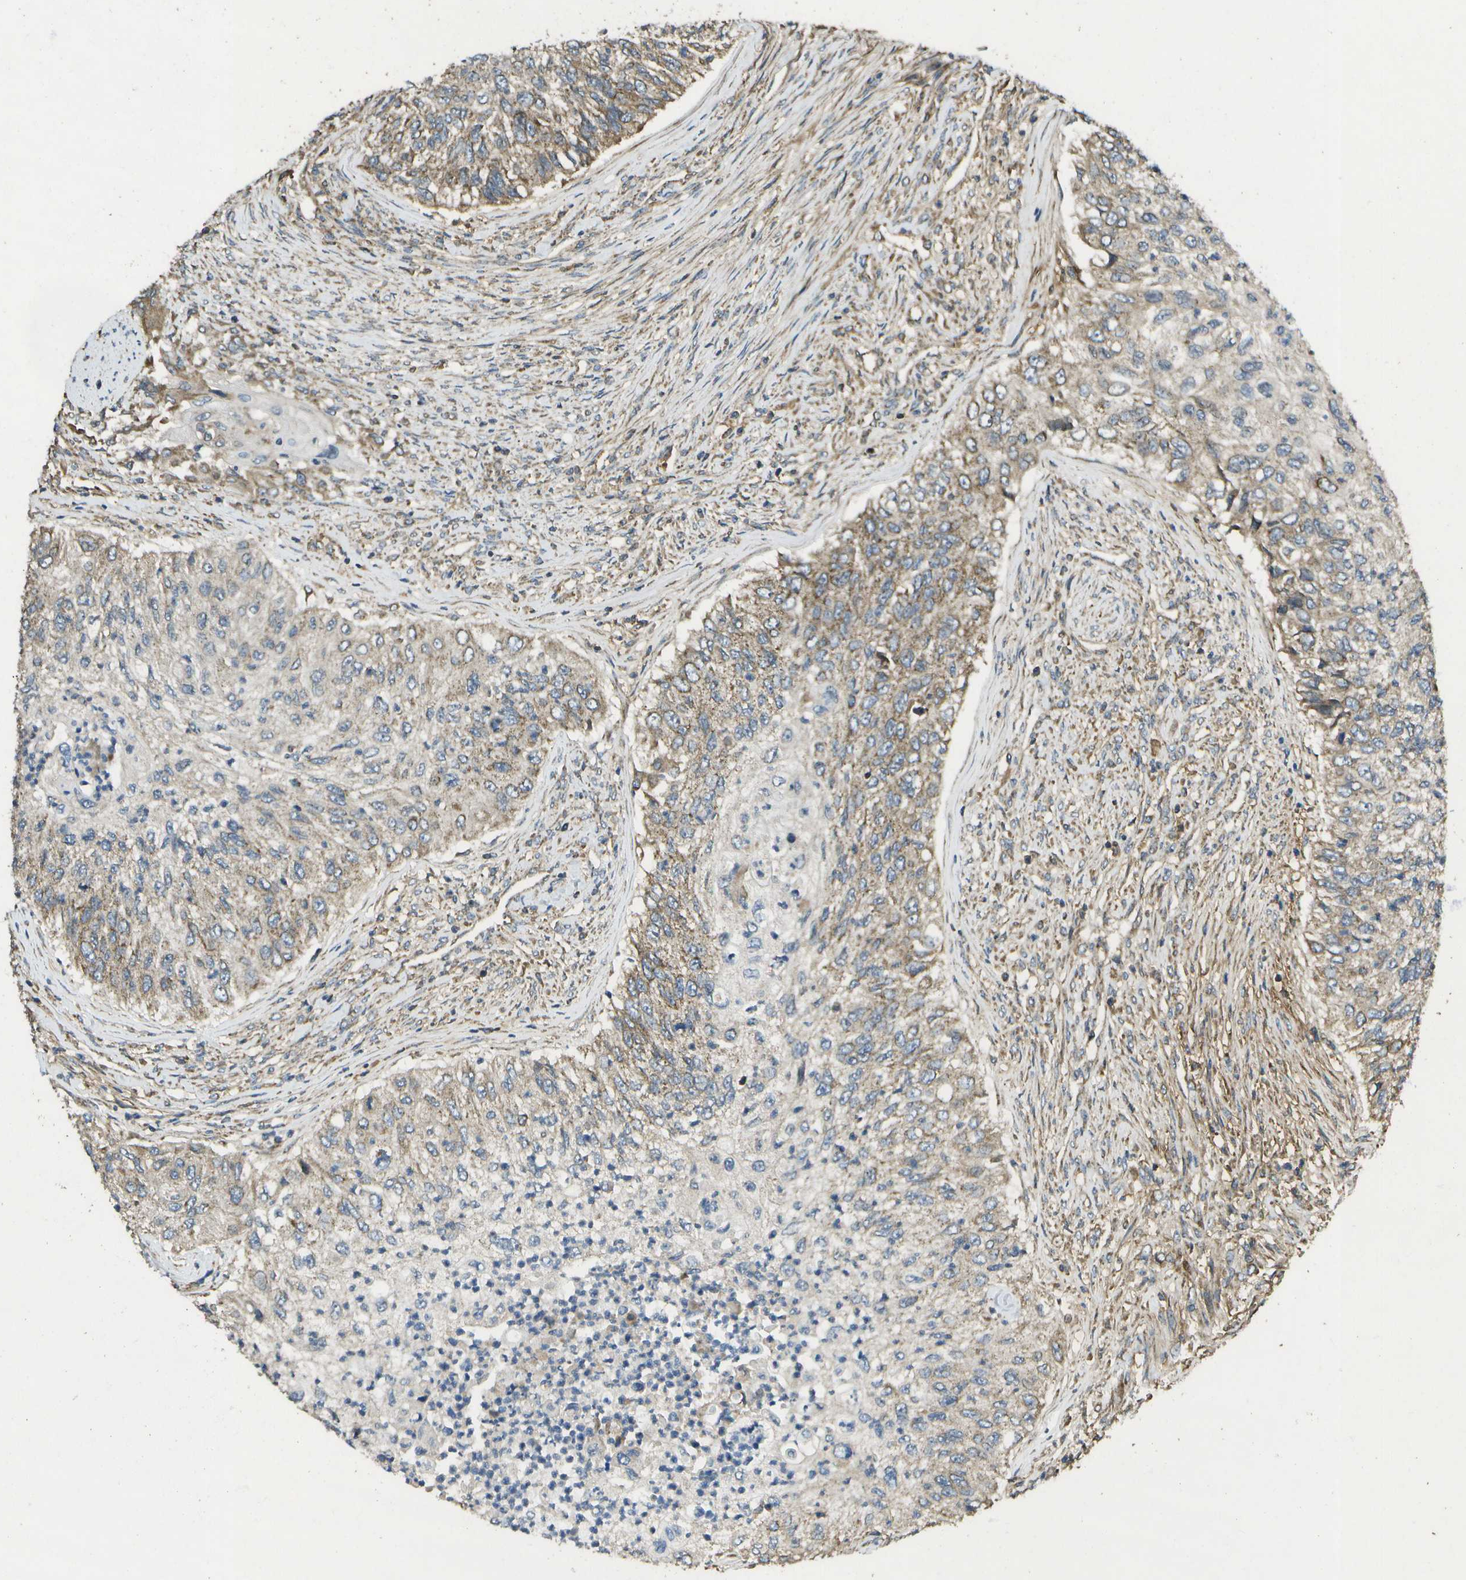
{"staining": {"intensity": "moderate", "quantity": "25%-75%", "location": "cytoplasmic/membranous"}, "tissue": "urothelial cancer", "cell_type": "Tumor cells", "image_type": "cancer", "snomed": [{"axis": "morphology", "description": "Urothelial carcinoma, High grade"}, {"axis": "topography", "description": "Urinary bladder"}], "caption": "High-power microscopy captured an immunohistochemistry (IHC) photomicrograph of urothelial cancer, revealing moderate cytoplasmic/membranous staining in approximately 25%-75% of tumor cells.", "gene": "HFE", "patient": {"sex": "female", "age": 60}}